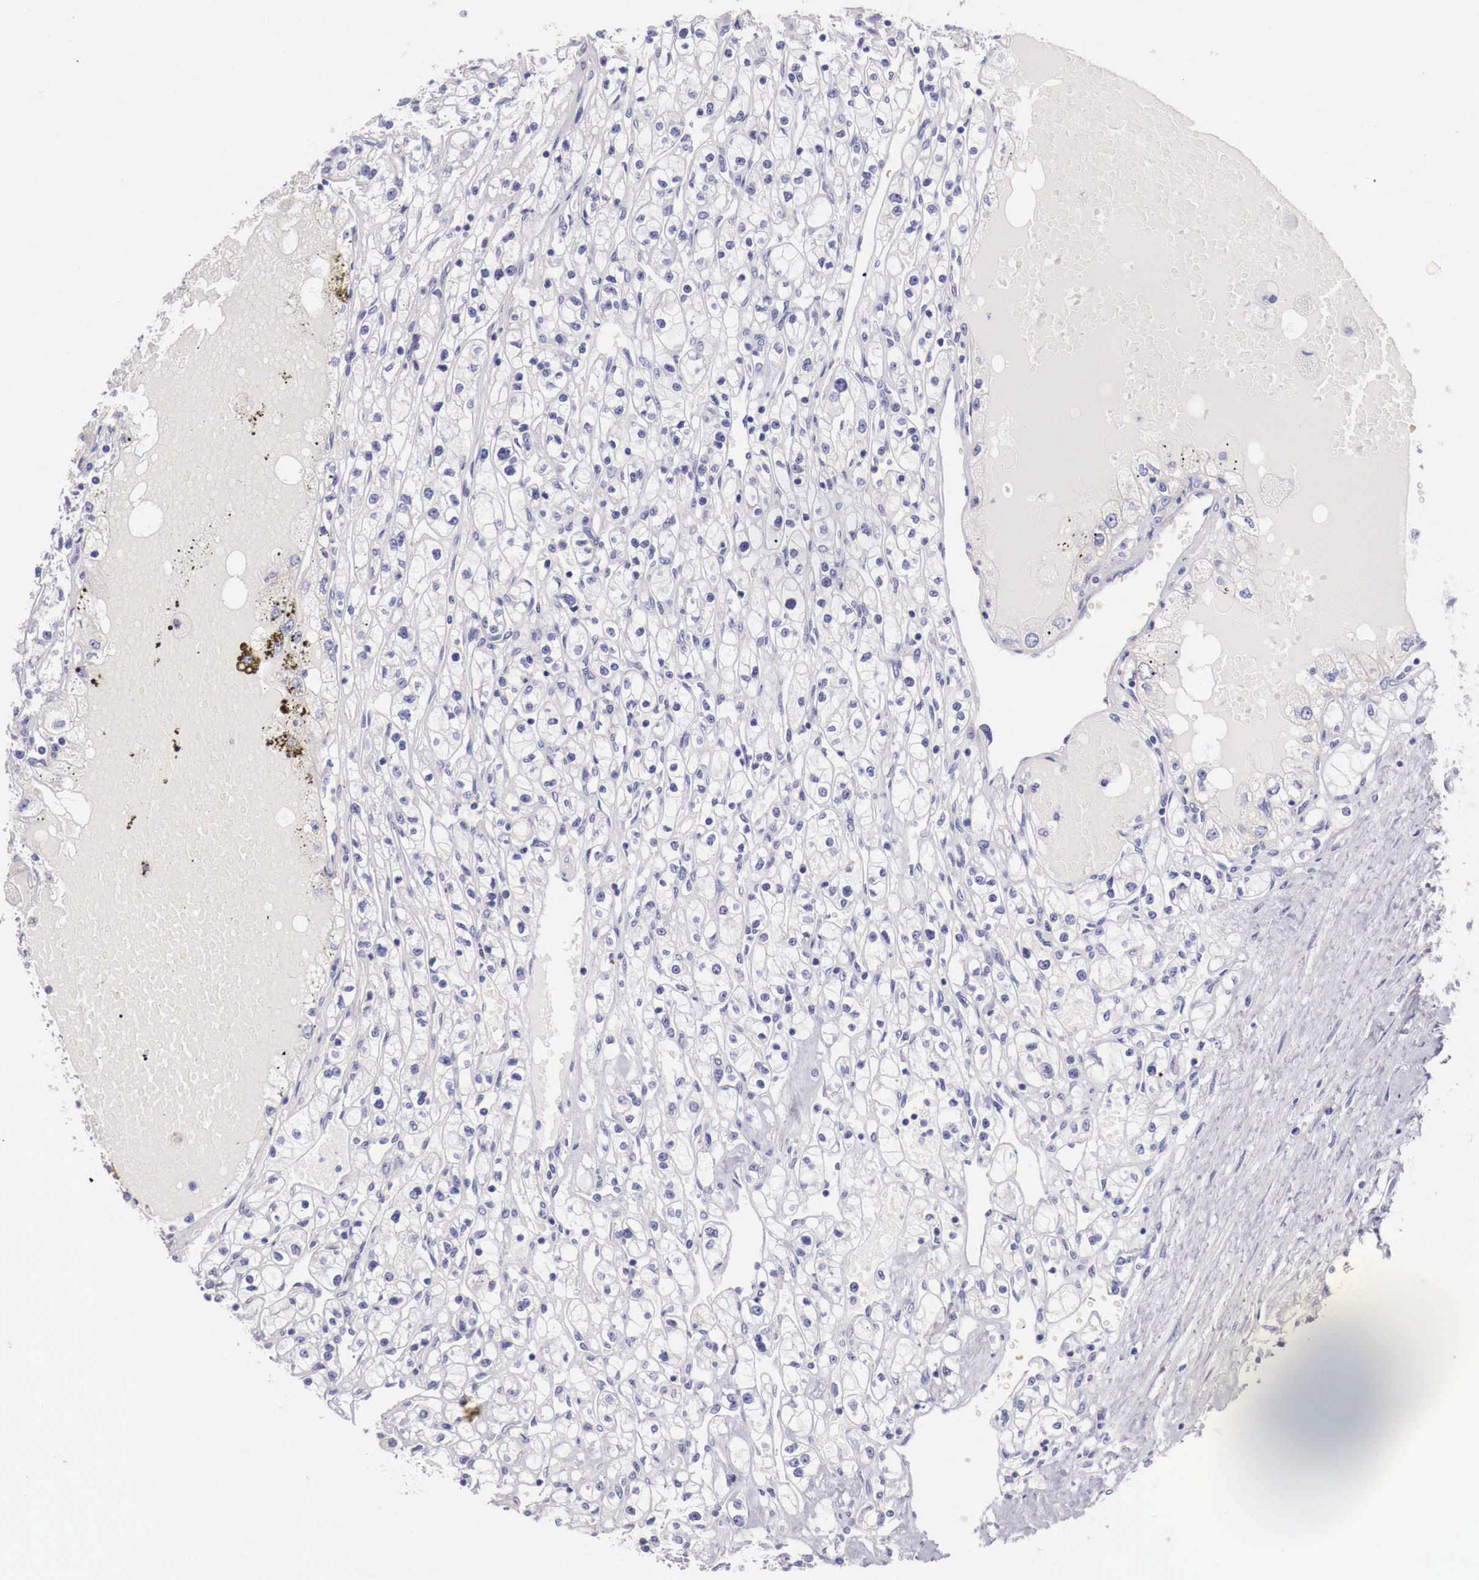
{"staining": {"intensity": "negative", "quantity": "none", "location": "none"}, "tissue": "renal cancer", "cell_type": "Tumor cells", "image_type": "cancer", "snomed": [{"axis": "morphology", "description": "Adenocarcinoma, NOS"}, {"axis": "topography", "description": "Kidney"}], "caption": "This is an immunohistochemistry (IHC) photomicrograph of human renal cancer. There is no positivity in tumor cells.", "gene": "NREP", "patient": {"sex": "male", "age": 56}}